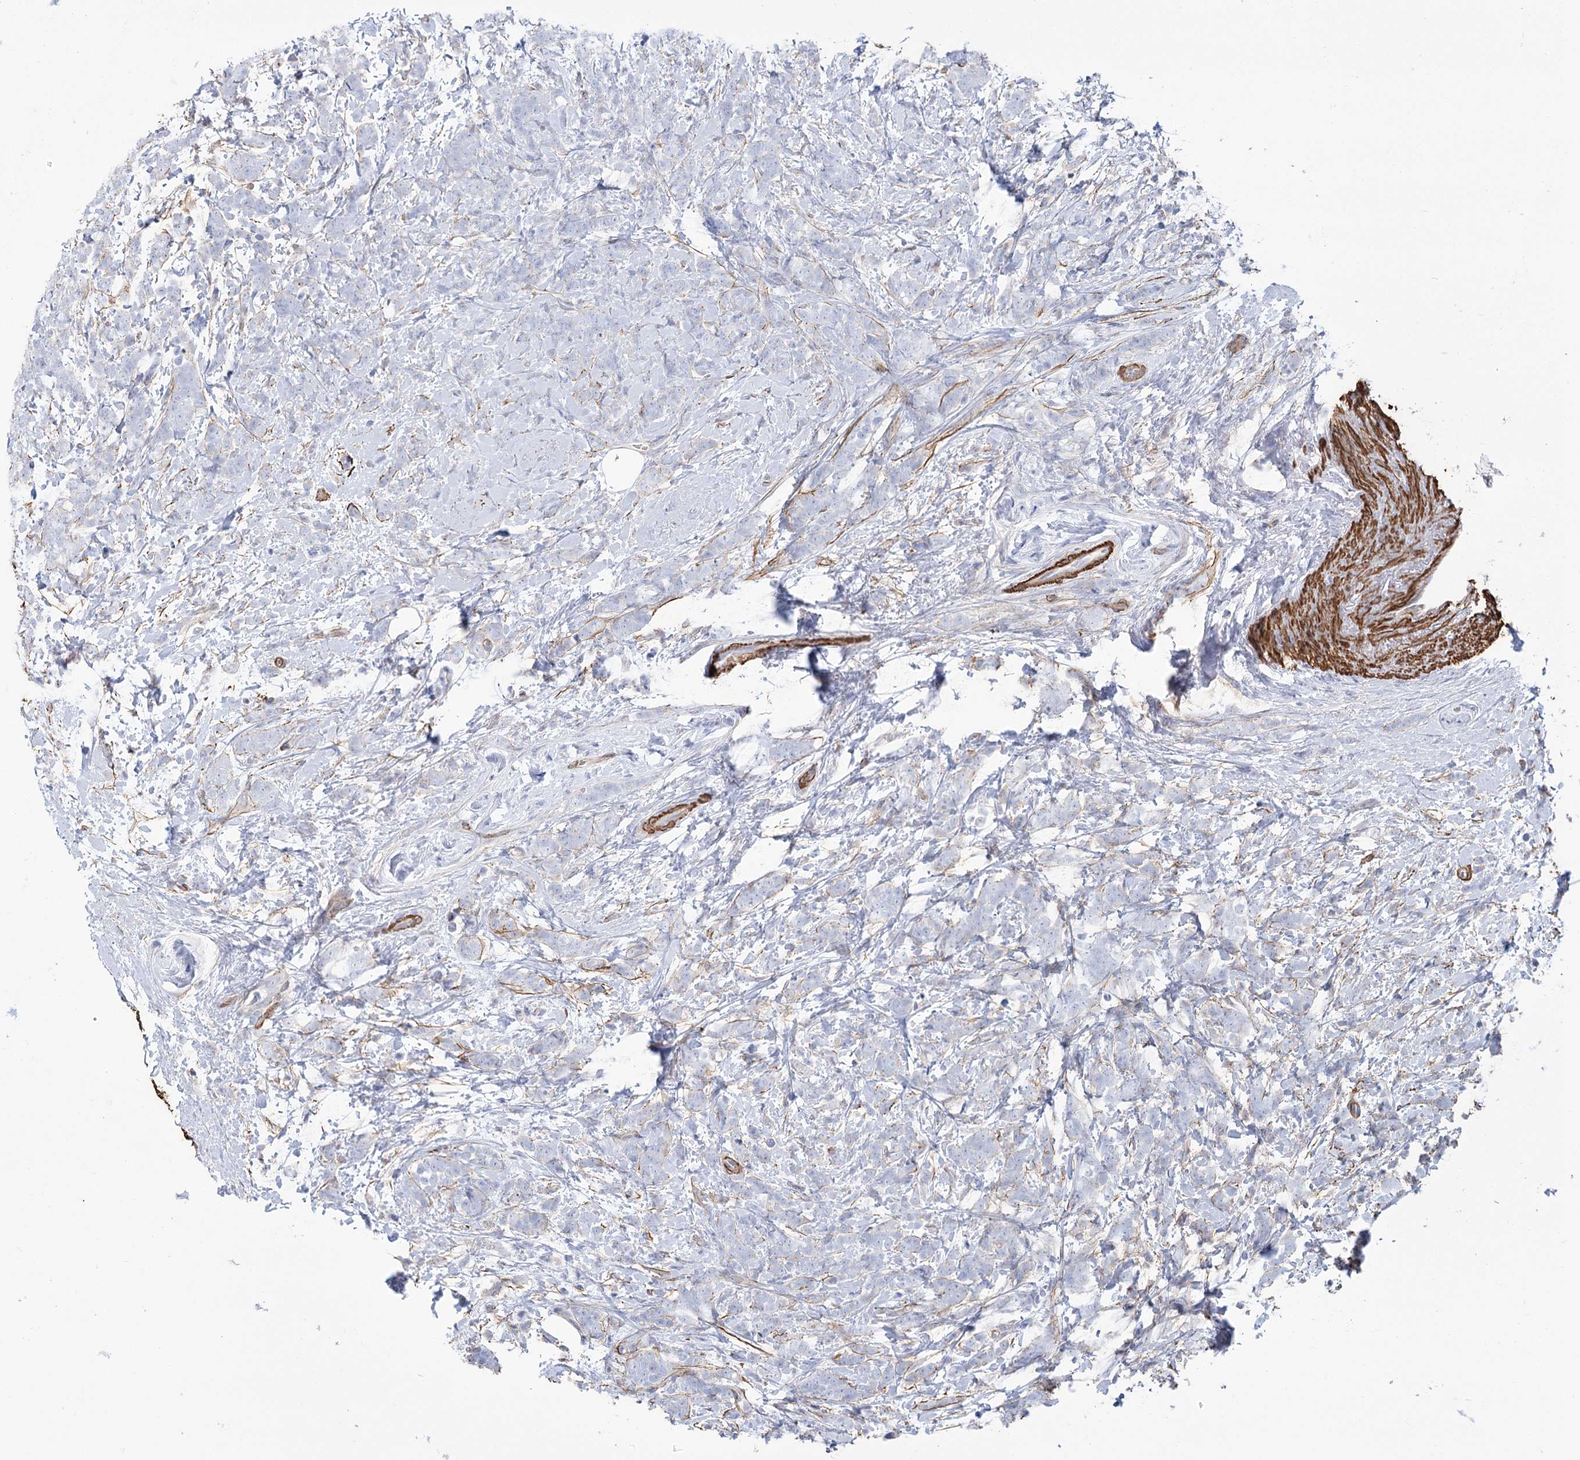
{"staining": {"intensity": "negative", "quantity": "none", "location": "none"}, "tissue": "breast cancer", "cell_type": "Tumor cells", "image_type": "cancer", "snomed": [{"axis": "morphology", "description": "Lobular carcinoma"}, {"axis": "topography", "description": "Breast"}], "caption": "Human breast lobular carcinoma stained for a protein using immunohistochemistry (IHC) reveals no expression in tumor cells.", "gene": "WASHC3", "patient": {"sex": "female", "age": 58}}